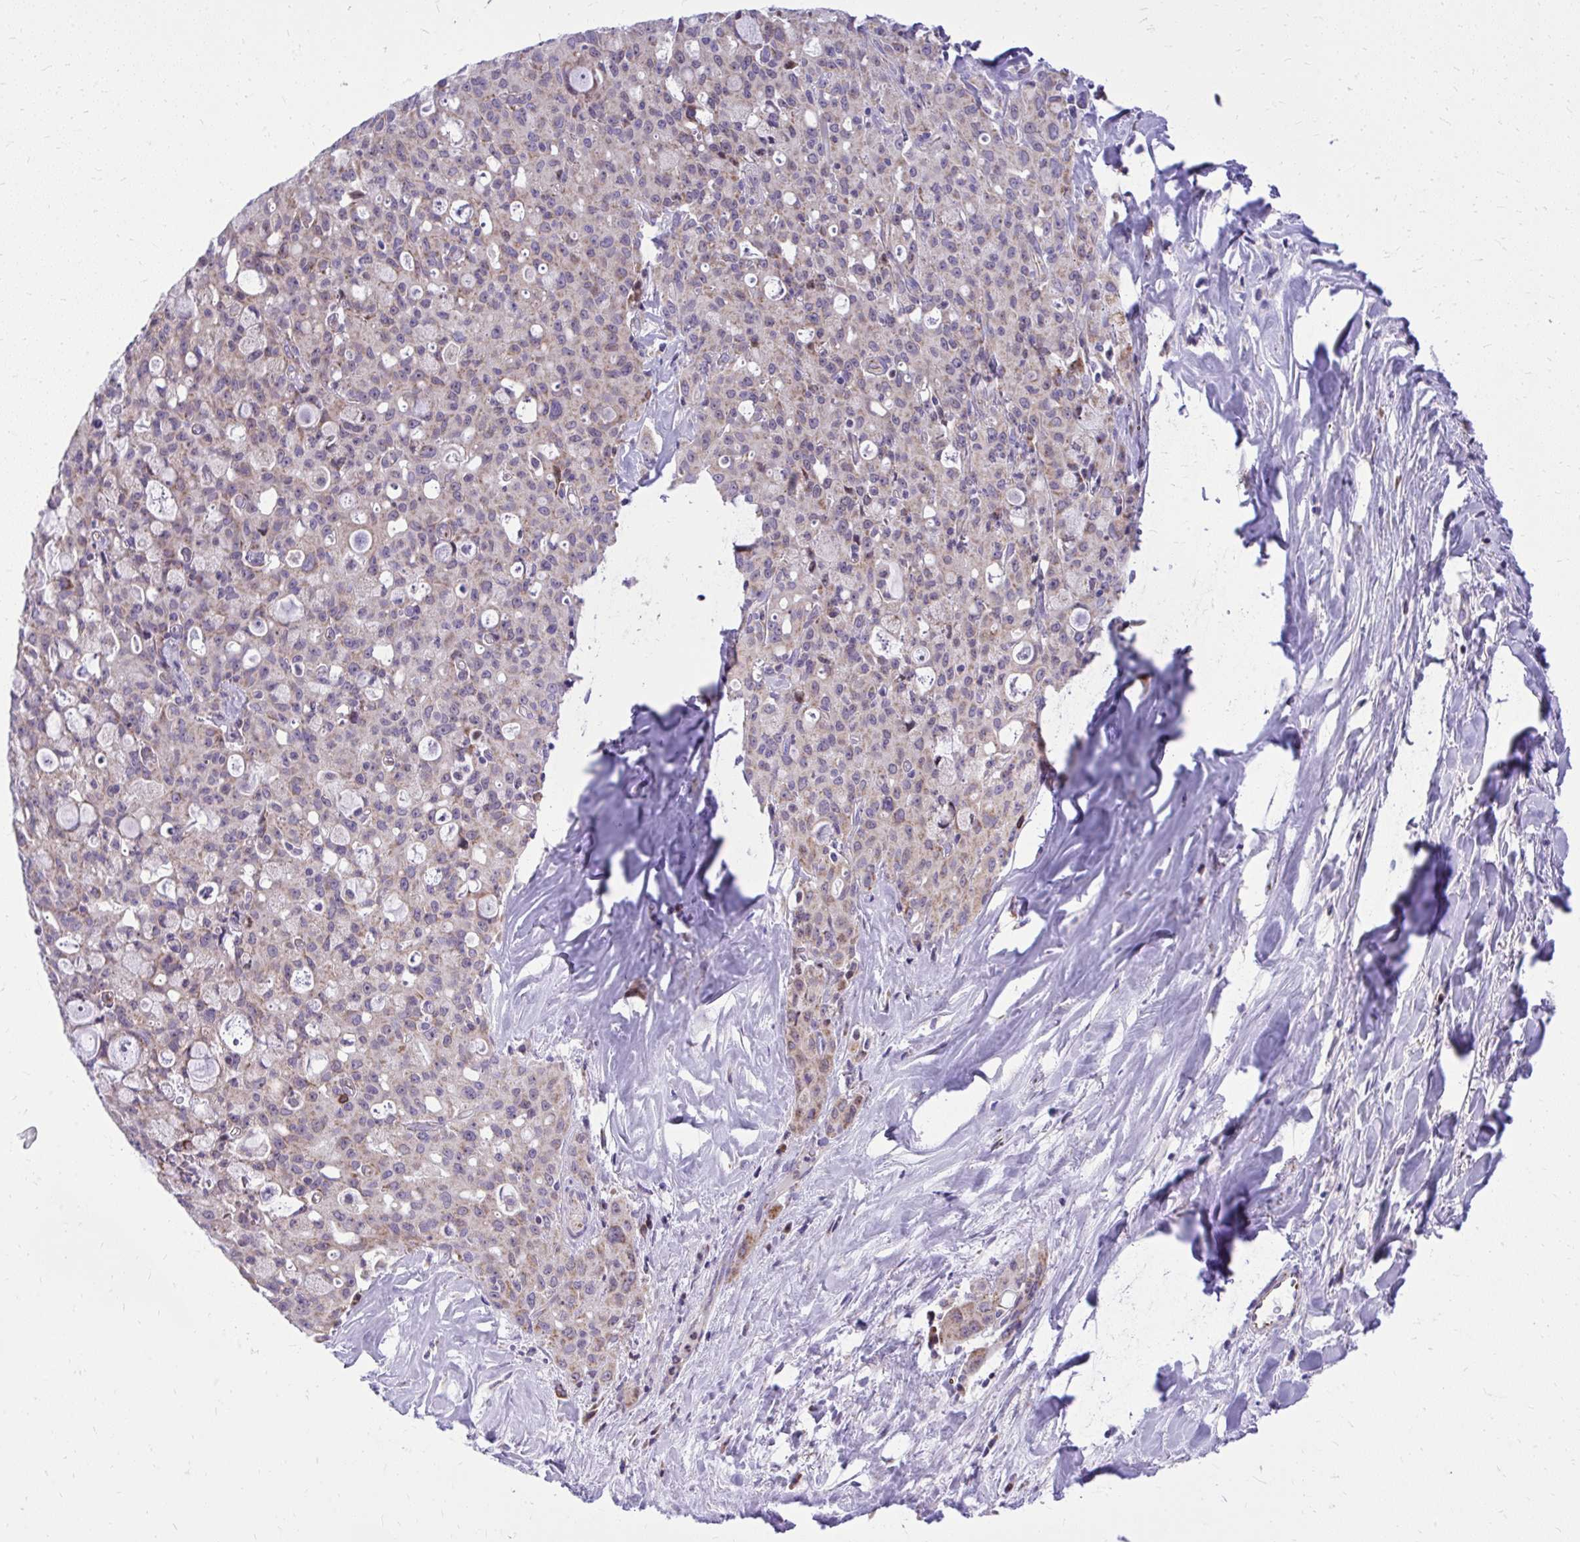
{"staining": {"intensity": "moderate", "quantity": "25%-75%", "location": "cytoplasmic/membranous"}, "tissue": "lung cancer", "cell_type": "Tumor cells", "image_type": "cancer", "snomed": [{"axis": "morphology", "description": "Adenocarcinoma, NOS"}, {"axis": "topography", "description": "Lung"}], "caption": "Immunohistochemical staining of human adenocarcinoma (lung) displays medium levels of moderate cytoplasmic/membranous protein positivity in approximately 25%-75% of tumor cells.", "gene": "GPRIN3", "patient": {"sex": "female", "age": 44}}